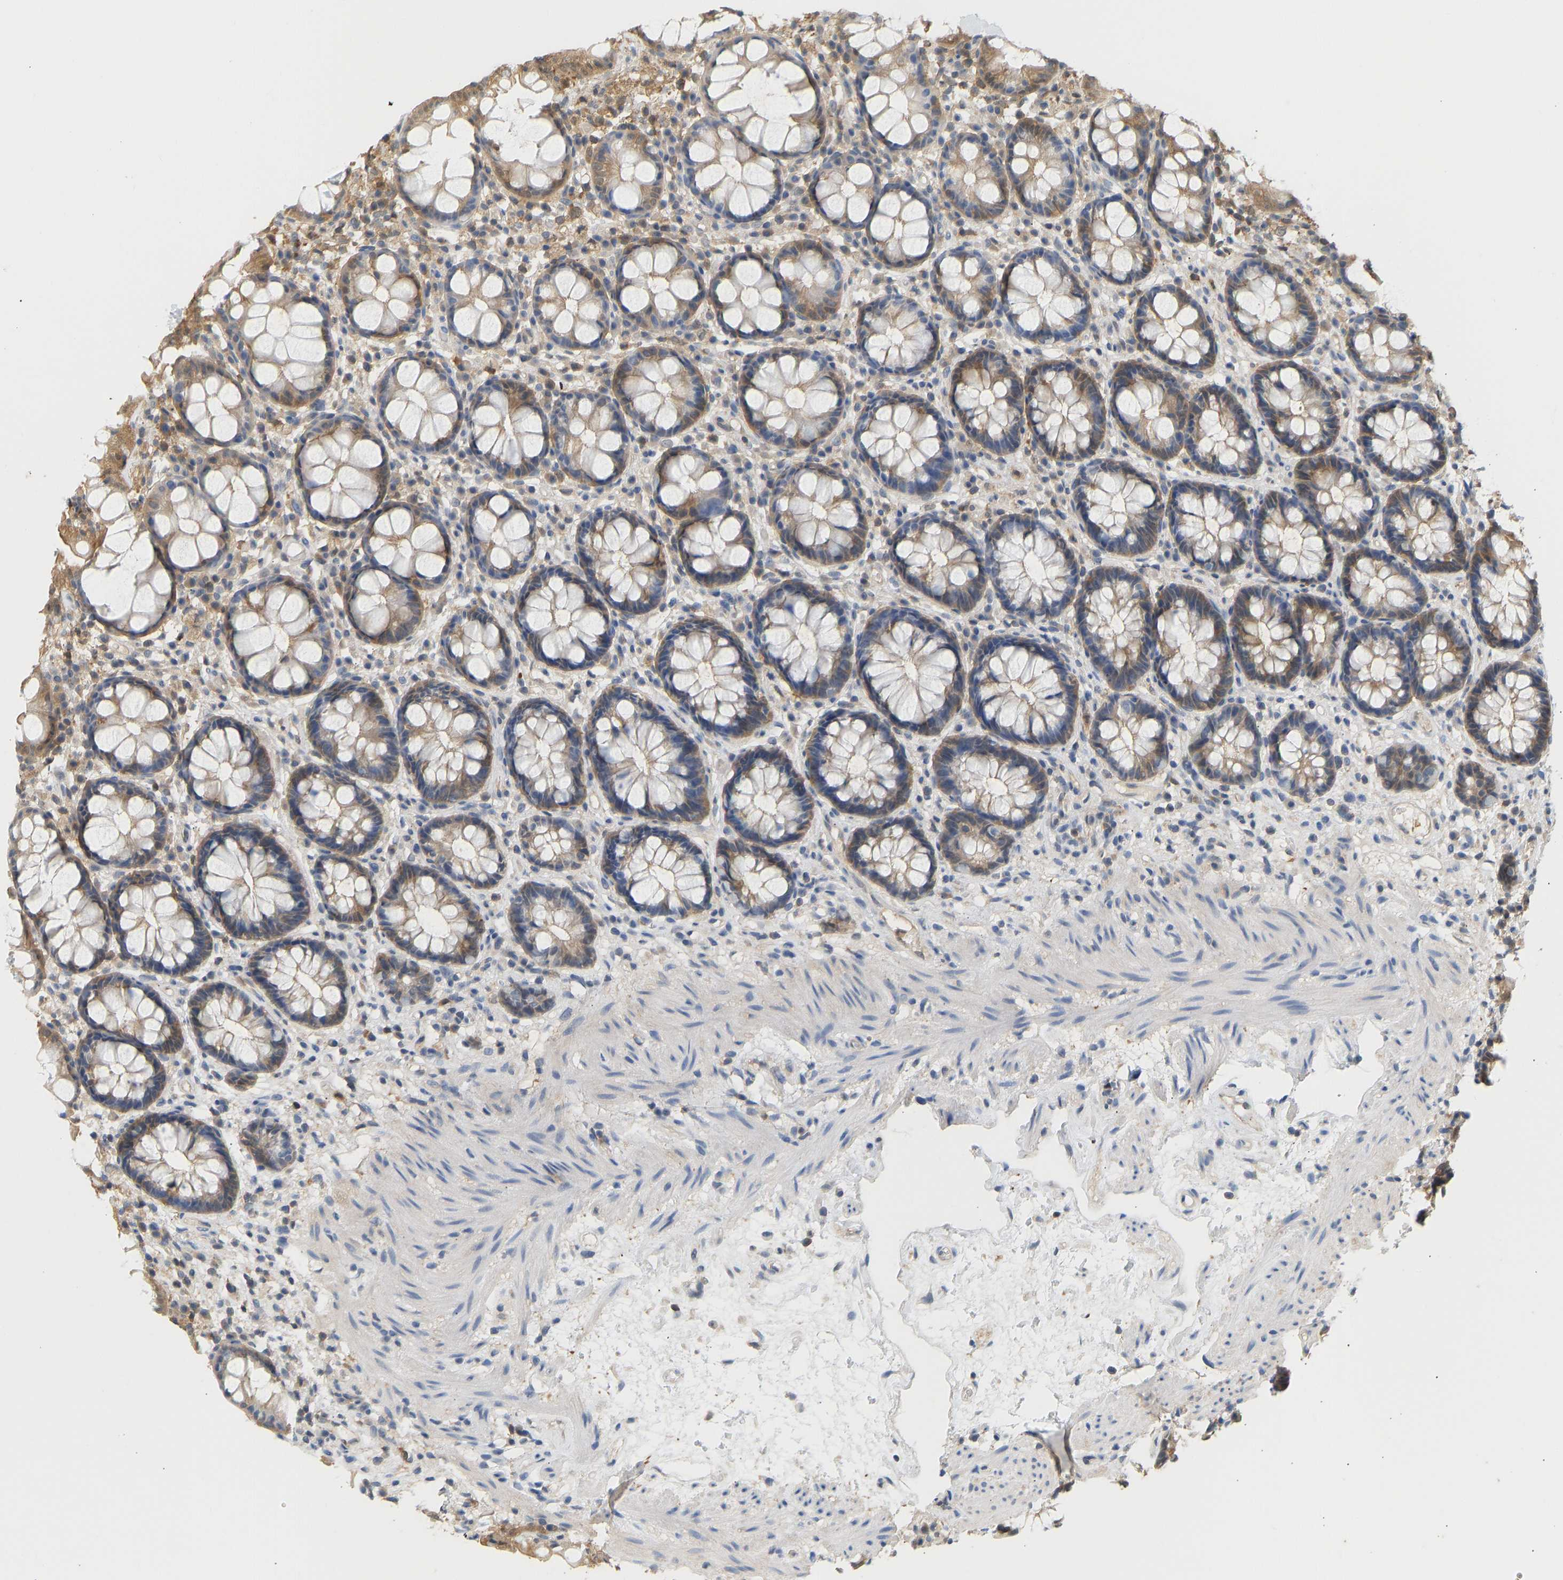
{"staining": {"intensity": "moderate", "quantity": ">75%", "location": "cytoplasmic/membranous"}, "tissue": "rectum", "cell_type": "Glandular cells", "image_type": "normal", "snomed": [{"axis": "morphology", "description": "Normal tissue, NOS"}, {"axis": "topography", "description": "Rectum"}], "caption": "Moderate cytoplasmic/membranous protein expression is seen in approximately >75% of glandular cells in rectum. (DAB (3,3'-diaminobenzidine) IHC with brightfield microscopy, high magnification).", "gene": "ENO1", "patient": {"sex": "male", "age": 64}}